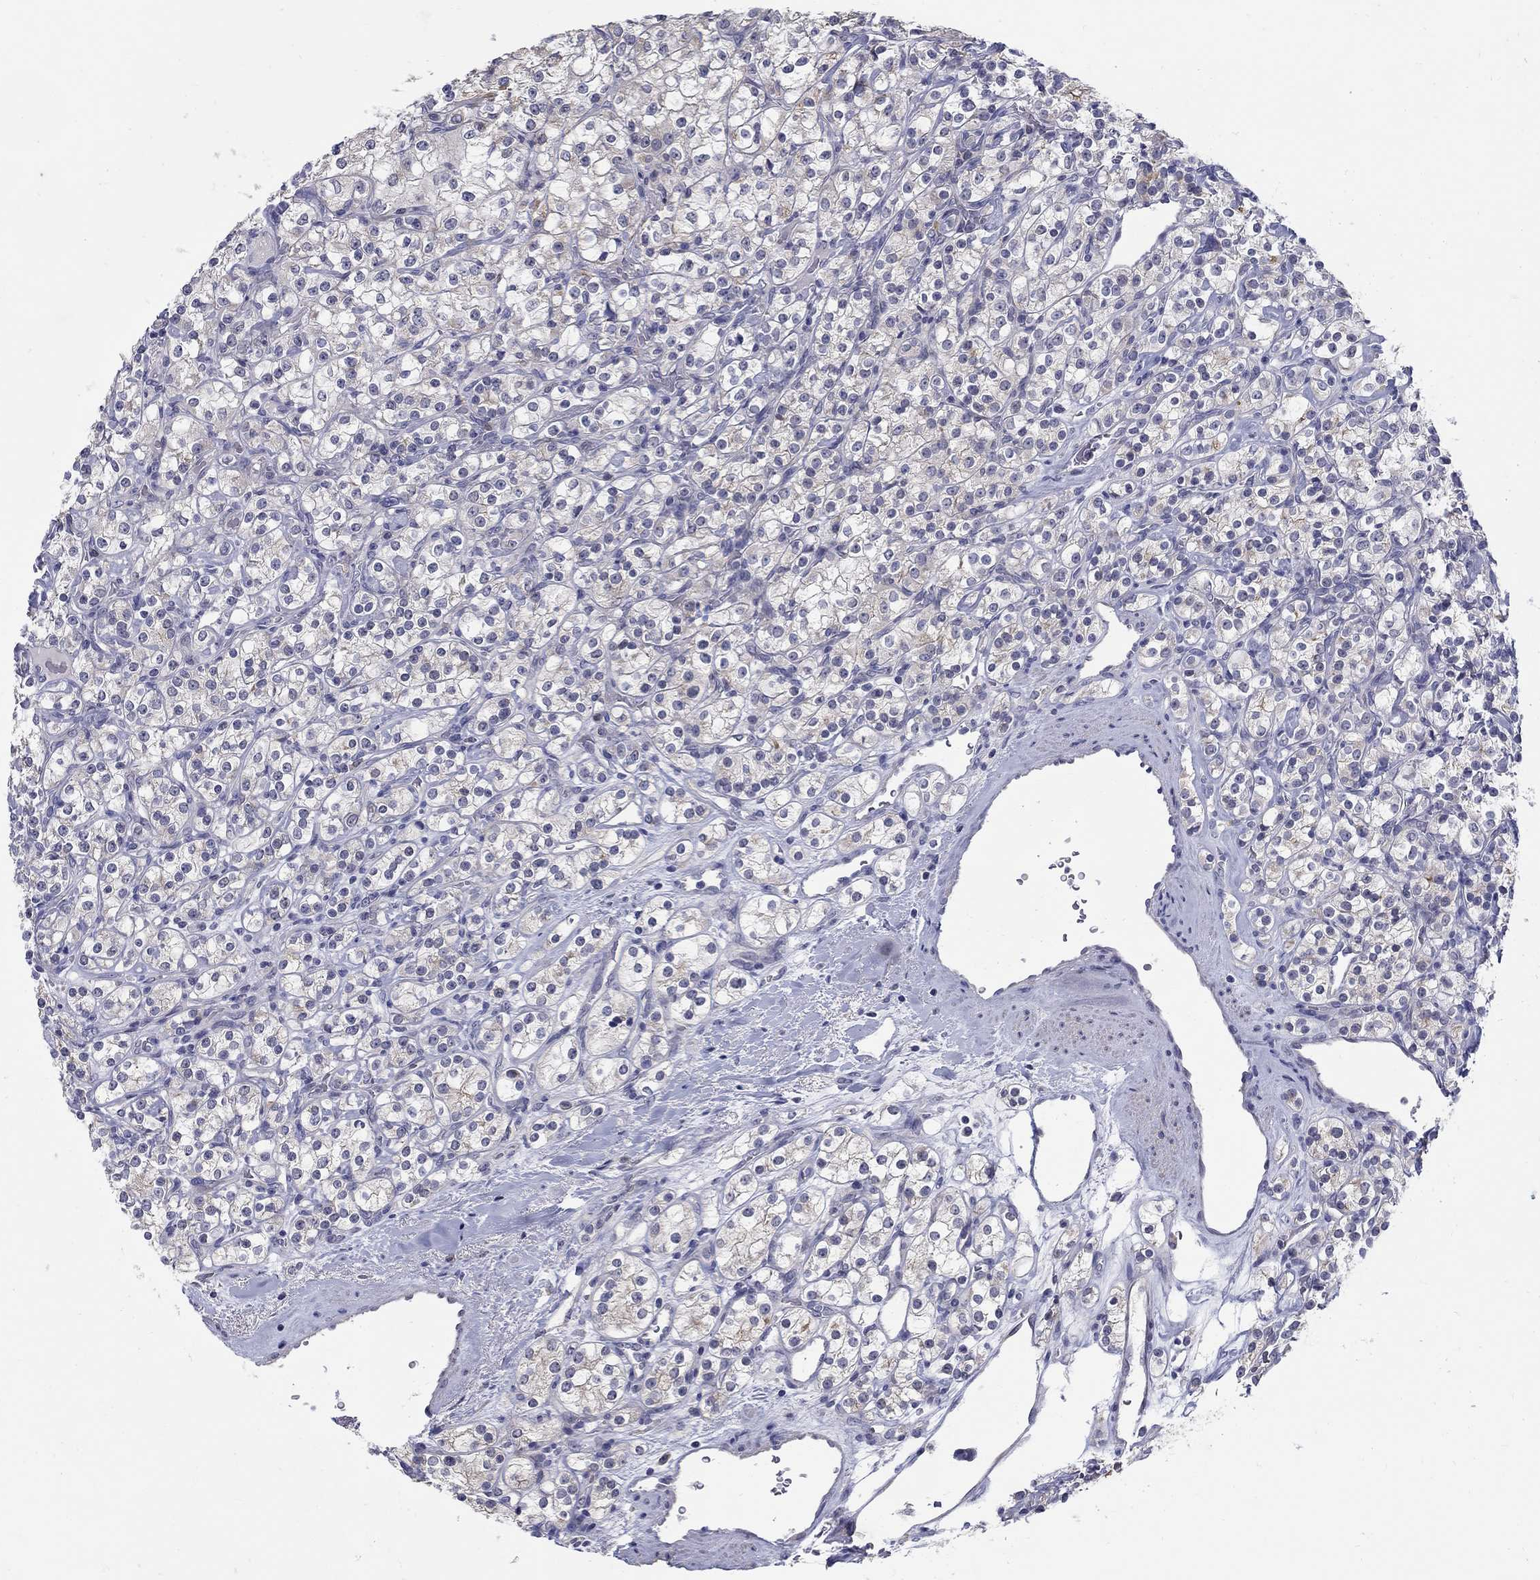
{"staining": {"intensity": "negative", "quantity": "none", "location": "none"}, "tissue": "renal cancer", "cell_type": "Tumor cells", "image_type": "cancer", "snomed": [{"axis": "morphology", "description": "Adenocarcinoma, NOS"}, {"axis": "topography", "description": "Kidney"}], "caption": "A high-resolution histopathology image shows IHC staining of adenocarcinoma (renal), which demonstrates no significant expression in tumor cells.", "gene": "ABCA4", "patient": {"sex": "male", "age": 77}}